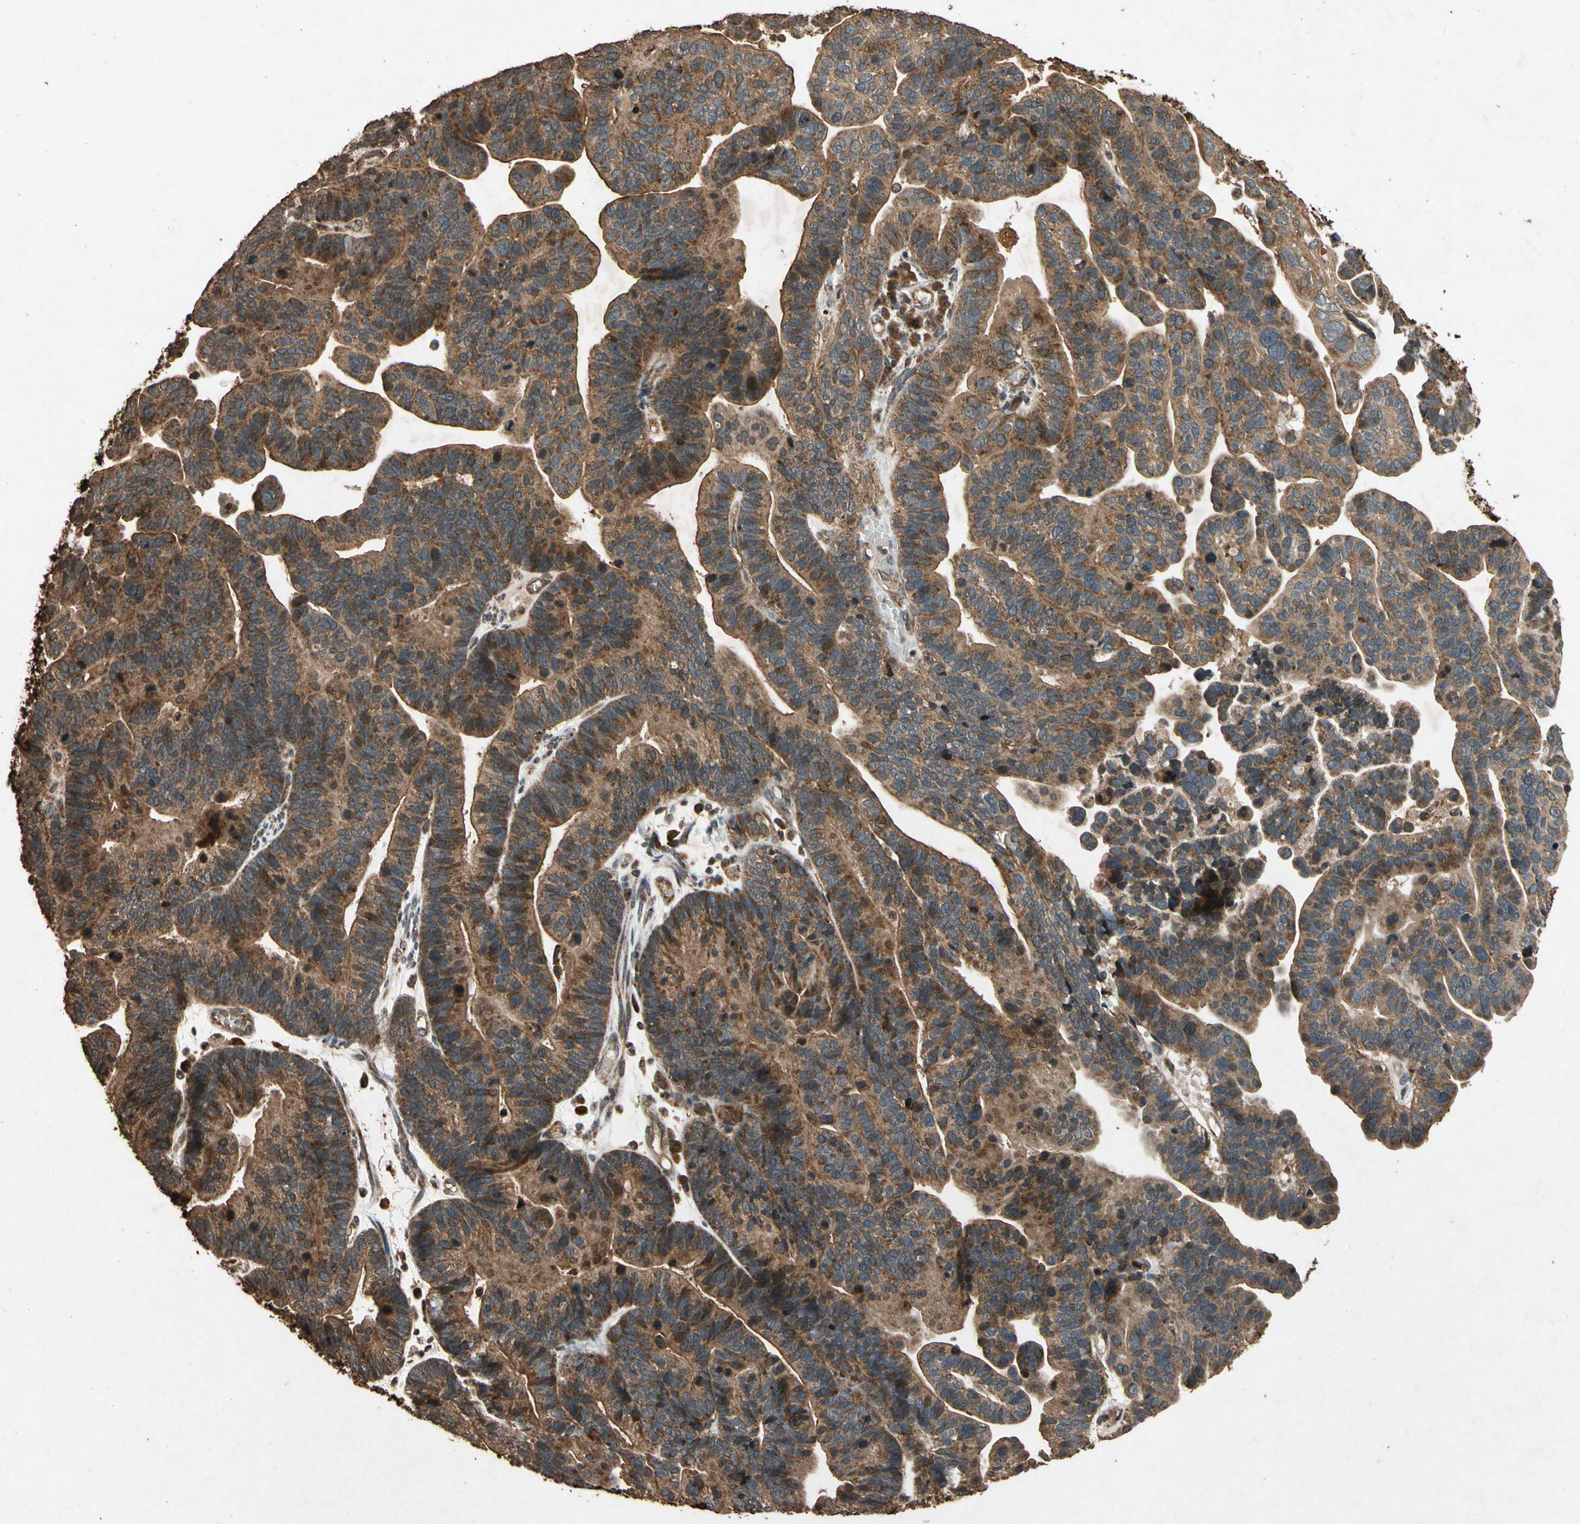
{"staining": {"intensity": "moderate", "quantity": ">75%", "location": "cytoplasmic/membranous"}, "tissue": "ovarian cancer", "cell_type": "Tumor cells", "image_type": "cancer", "snomed": [{"axis": "morphology", "description": "Cystadenocarcinoma, serous, NOS"}, {"axis": "topography", "description": "Ovary"}], "caption": "Tumor cells reveal medium levels of moderate cytoplasmic/membranous positivity in approximately >75% of cells in human ovarian cancer. The protein is shown in brown color, while the nuclei are stained blue.", "gene": "TXN2", "patient": {"sex": "female", "age": 56}}